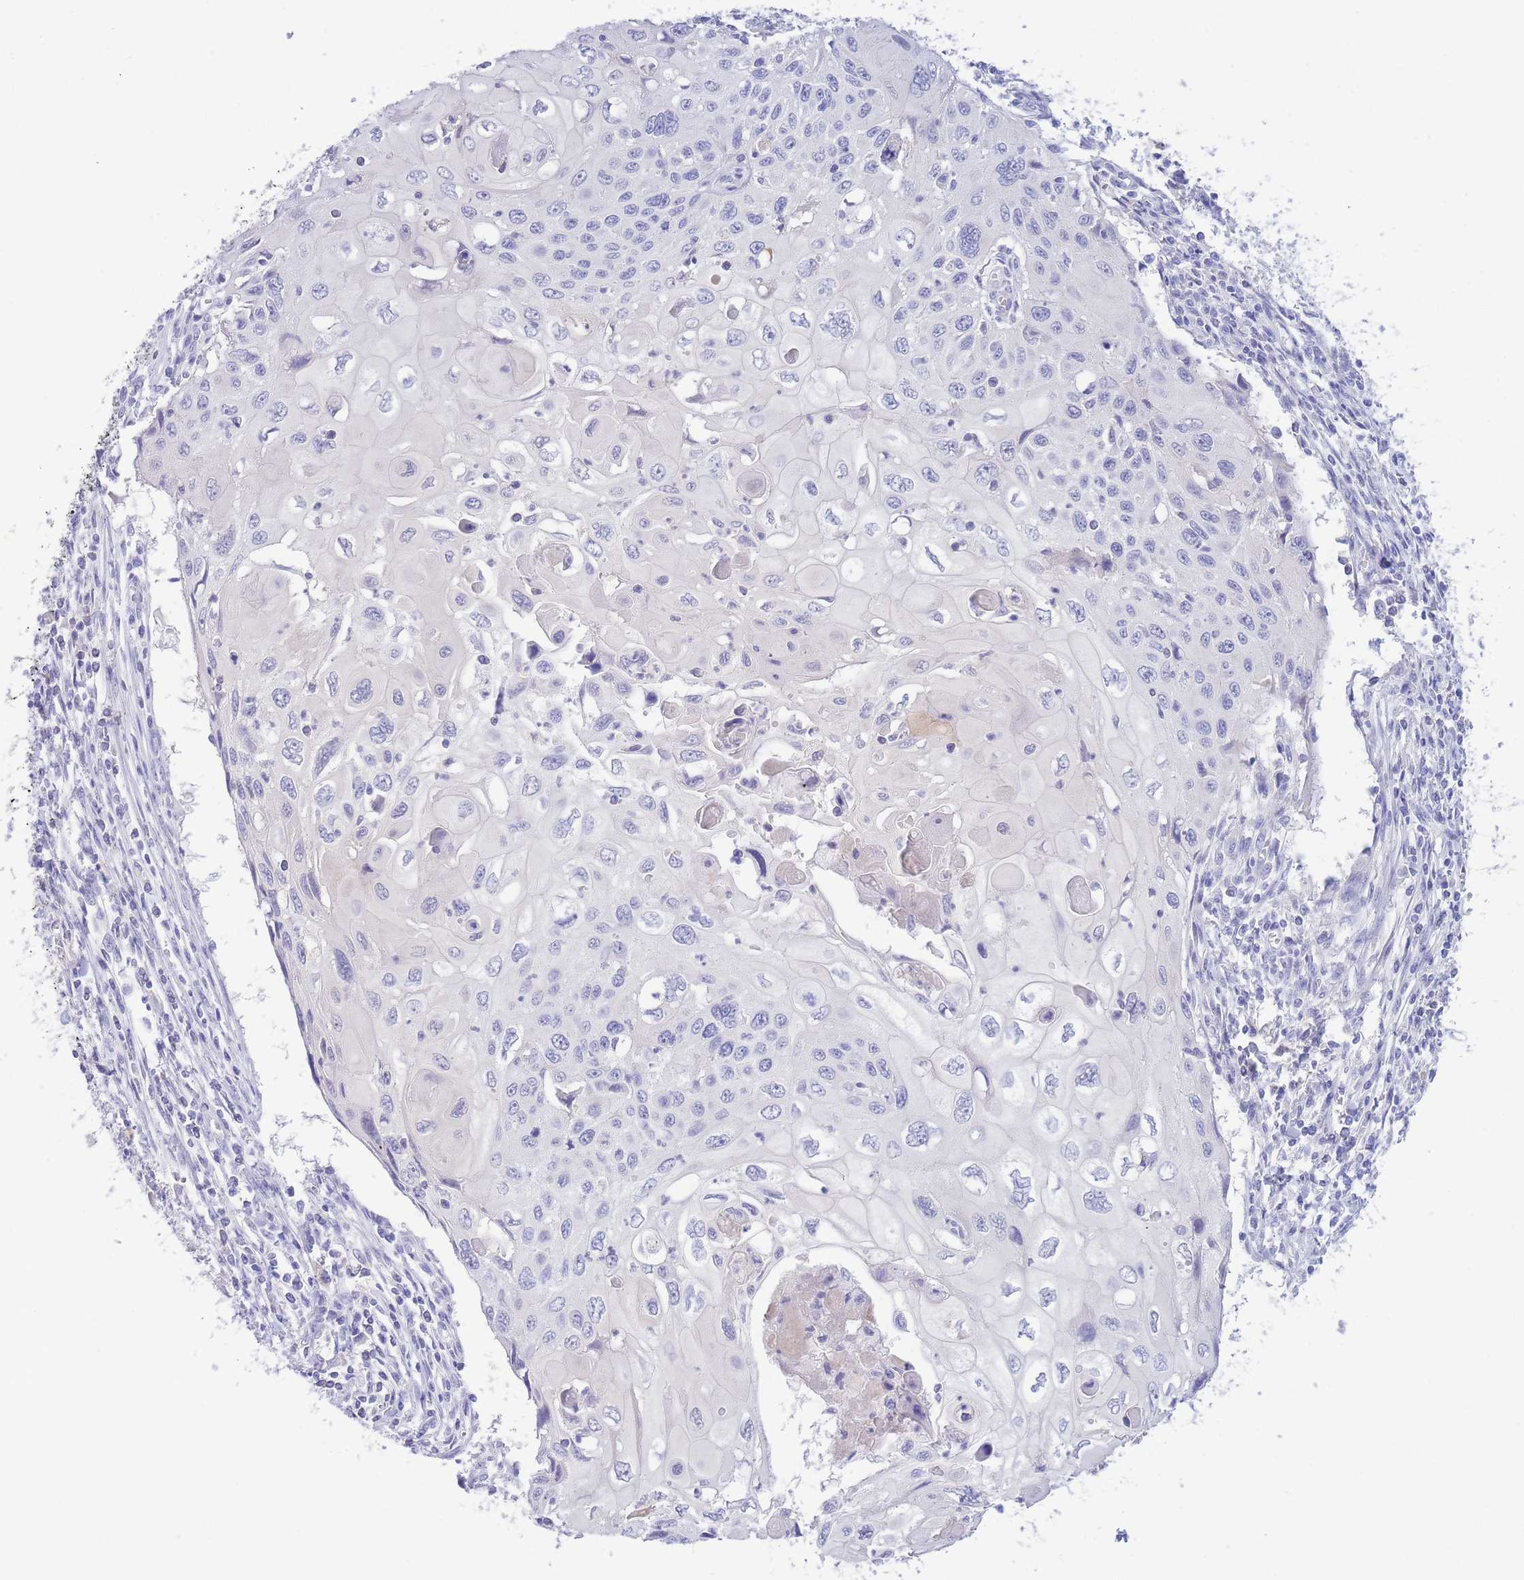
{"staining": {"intensity": "negative", "quantity": "none", "location": "none"}, "tissue": "cervical cancer", "cell_type": "Tumor cells", "image_type": "cancer", "snomed": [{"axis": "morphology", "description": "Squamous cell carcinoma, NOS"}, {"axis": "topography", "description": "Cervix"}], "caption": "Tumor cells show no significant protein positivity in cervical cancer (squamous cell carcinoma). The staining was performed using DAB to visualize the protein expression in brown, while the nuclei were stained in blue with hematoxylin (Magnification: 20x).", "gene": "PCDHB3", "patient": {"sex": "female", "age": 70}}